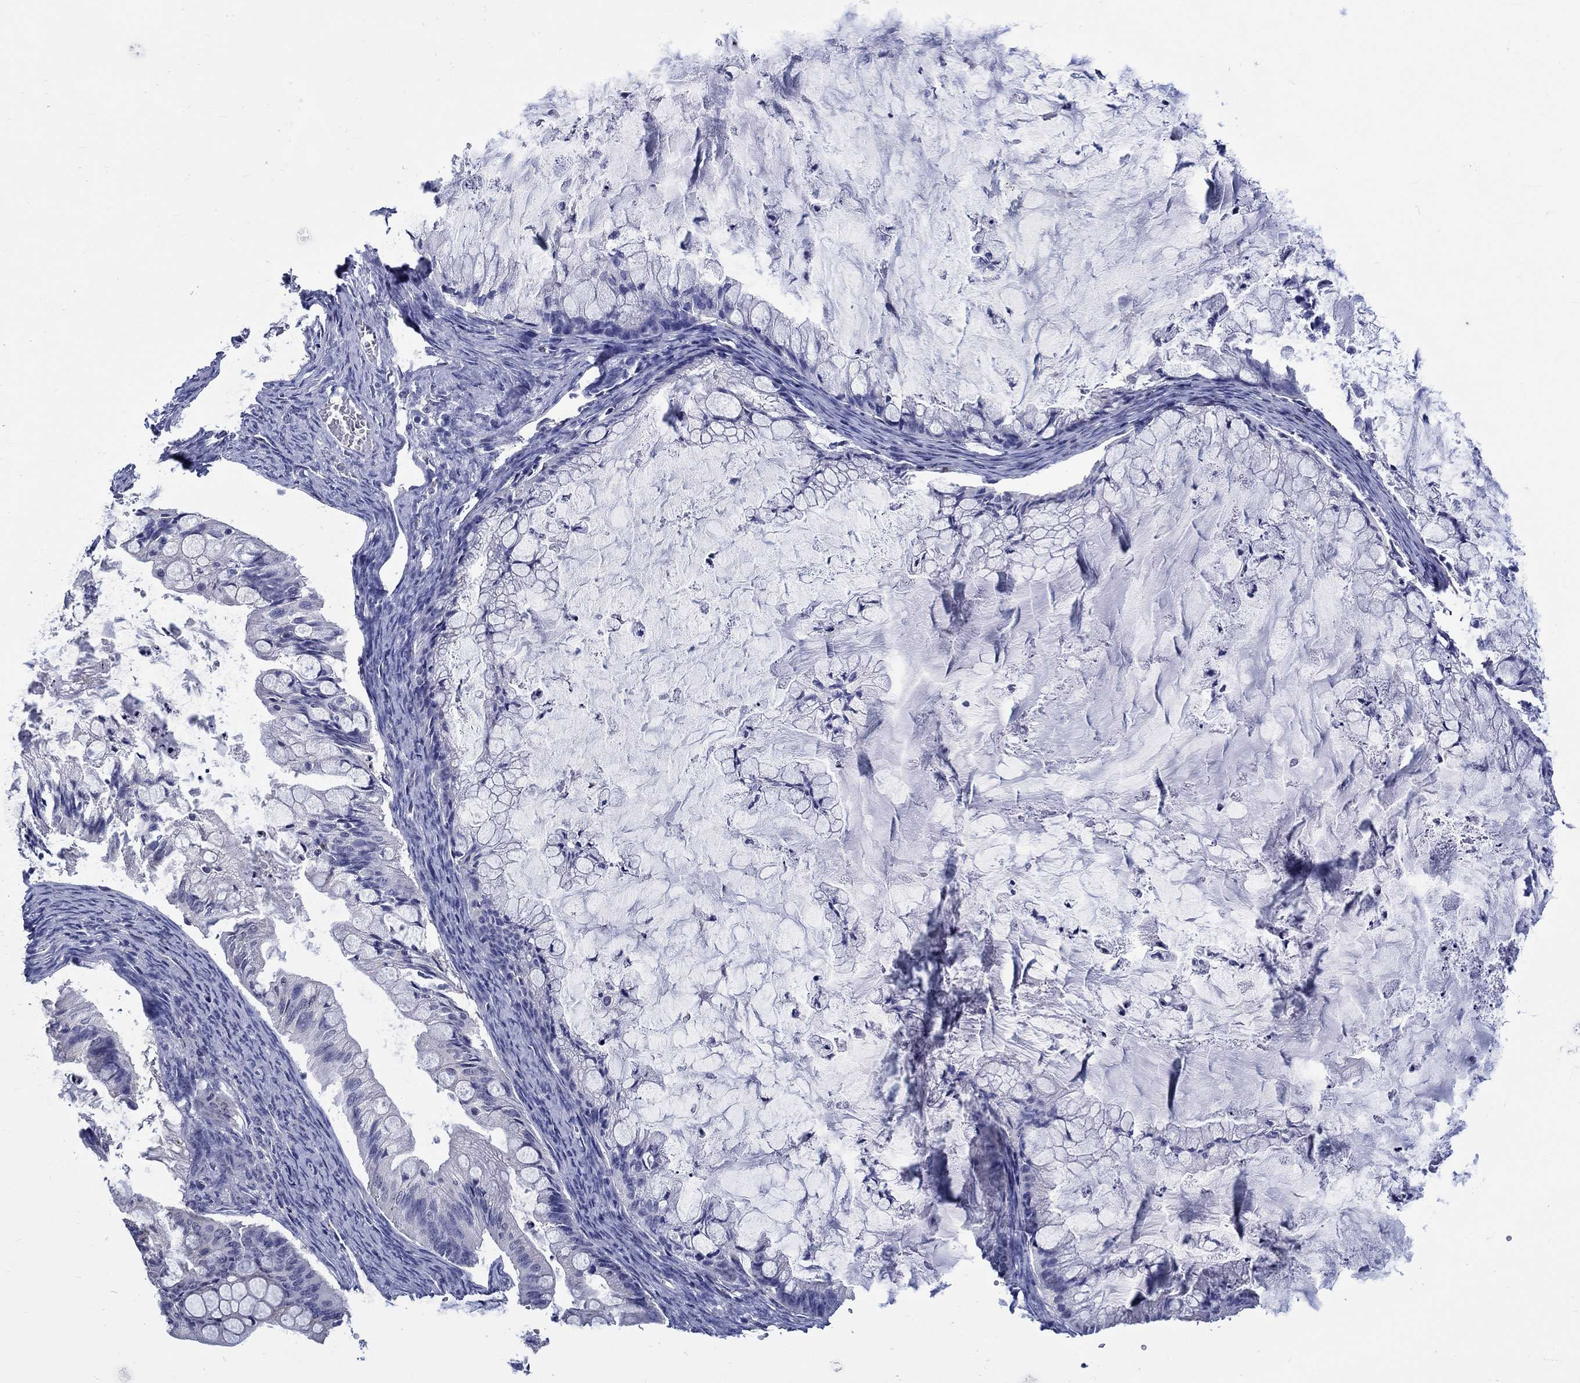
{"staining": {"intensity": "negative", "quantity": "none", "location": "none"}, "tissue": "ovarian cancer", "cell_type": "Tumor cells", "image_type": "cancer", "snomed": [{"axis": "morphology", "description": "Cystadenocarcinoma, mucinous, NOS"}, {"axis": "topography", "description": "Ovary"}], "caption": "Tumor cells are negative for brown protein staining in ovarian cancer (mucinous cystadenocarcinoma).", "gene": "GATA2", "patient": {"sex": "female", "age": 57}}